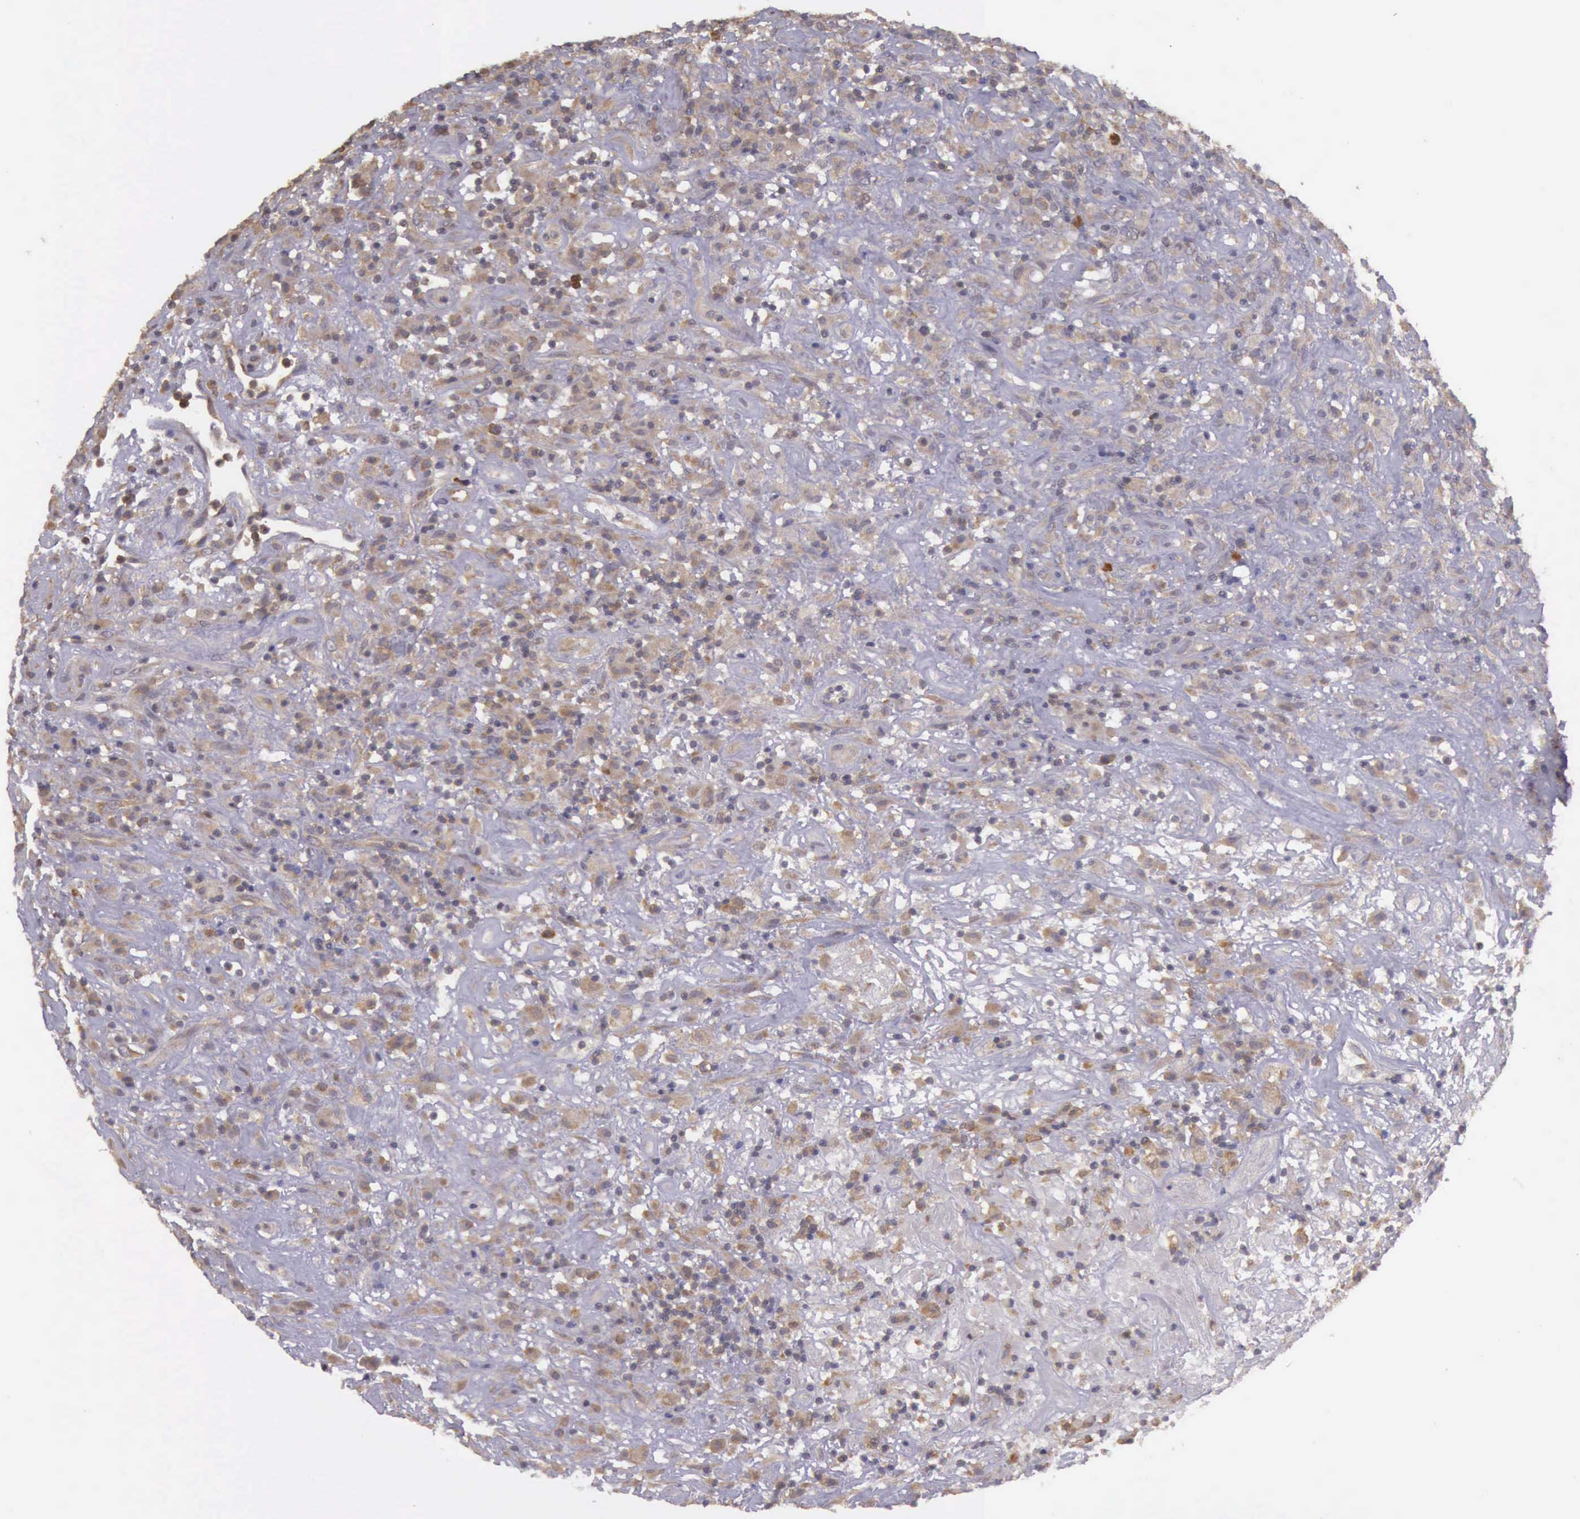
{"staining": {"intensity": "weak", "quantity": ">75%", "location": "cytoplasmic/membranous"}, "tissue": "lymphoma", "cell_type": "Tumor cells", "image_type": "cancer", "snomed": [{"axis": "morphology", "description": "Hodgkin's disease, NOS"}, {"axis": "topography", "description": "Lymph node"}], "caption": "Human lymphoma stained with a brown dye reveals weak cytoplasmic/membranous positive expression in approximately >75% of tumor cells.", "gene": "EIF5", "patient": {"sex": "male", "age": 46}}